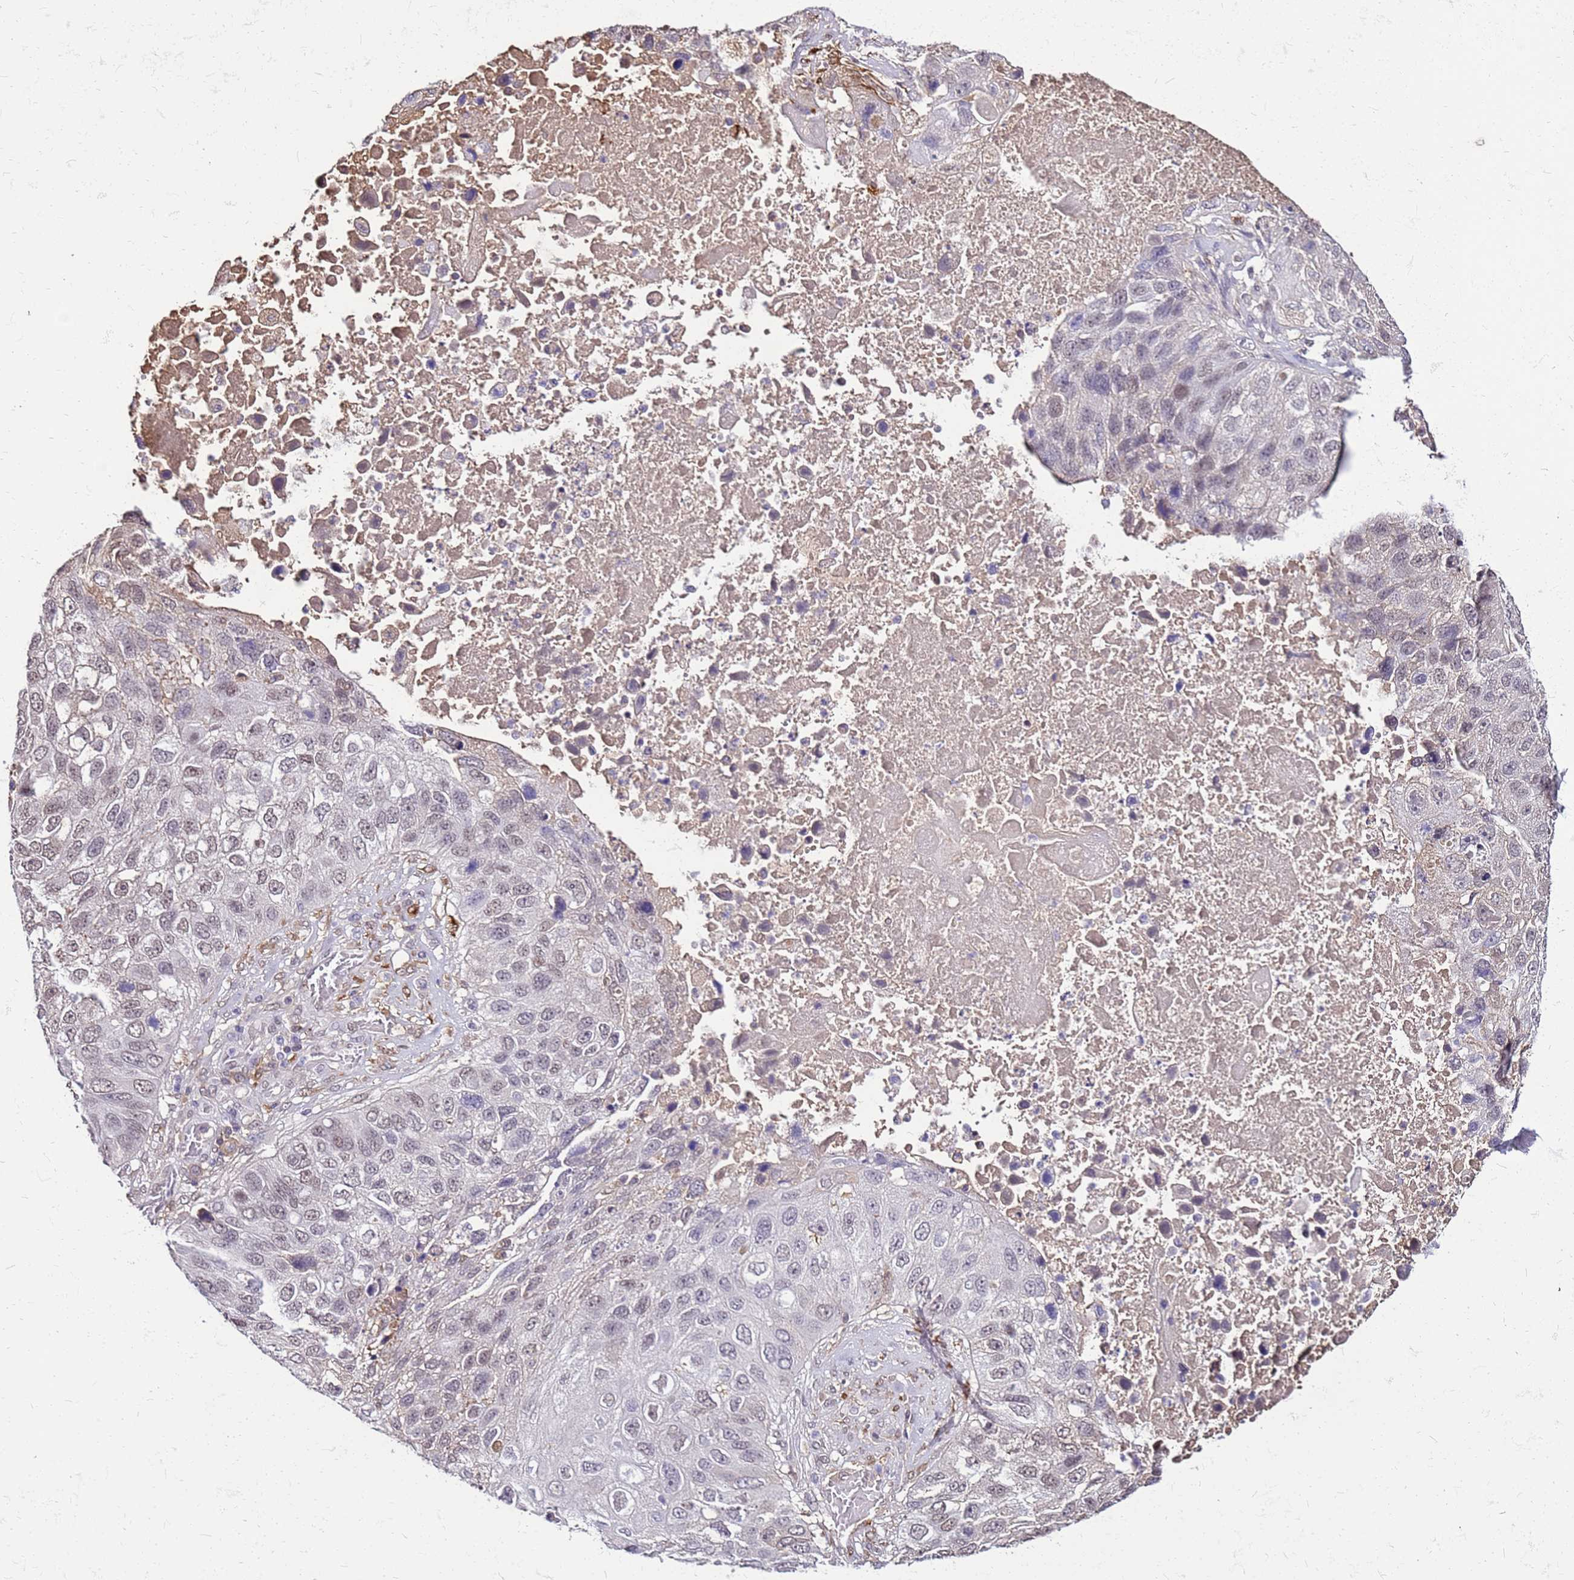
{"staining": {"intensity": "weak", "quantity": "25%-75%", "location": "nuclear"}, "tissue": "lung cancer", "cell_type": "Tumor cells", "image_type": "cancer", "snomed": [{"axis": "morphology", "description": "Squamous cell carcinoma, NOS"}, {"axis": "topography", "description": "Lung"}], "caption": "A high-resolution image shows immunohistochemistry staining of lung squamous cell carcinoma, which shows weak nuclear positivity in approximately 25%-75% of tumor cells. (Brightfield microscopy of DAB IHC at high magnification).", "gene": "ALDH1A3", "patient": {"sex": "male", "age": 61}}